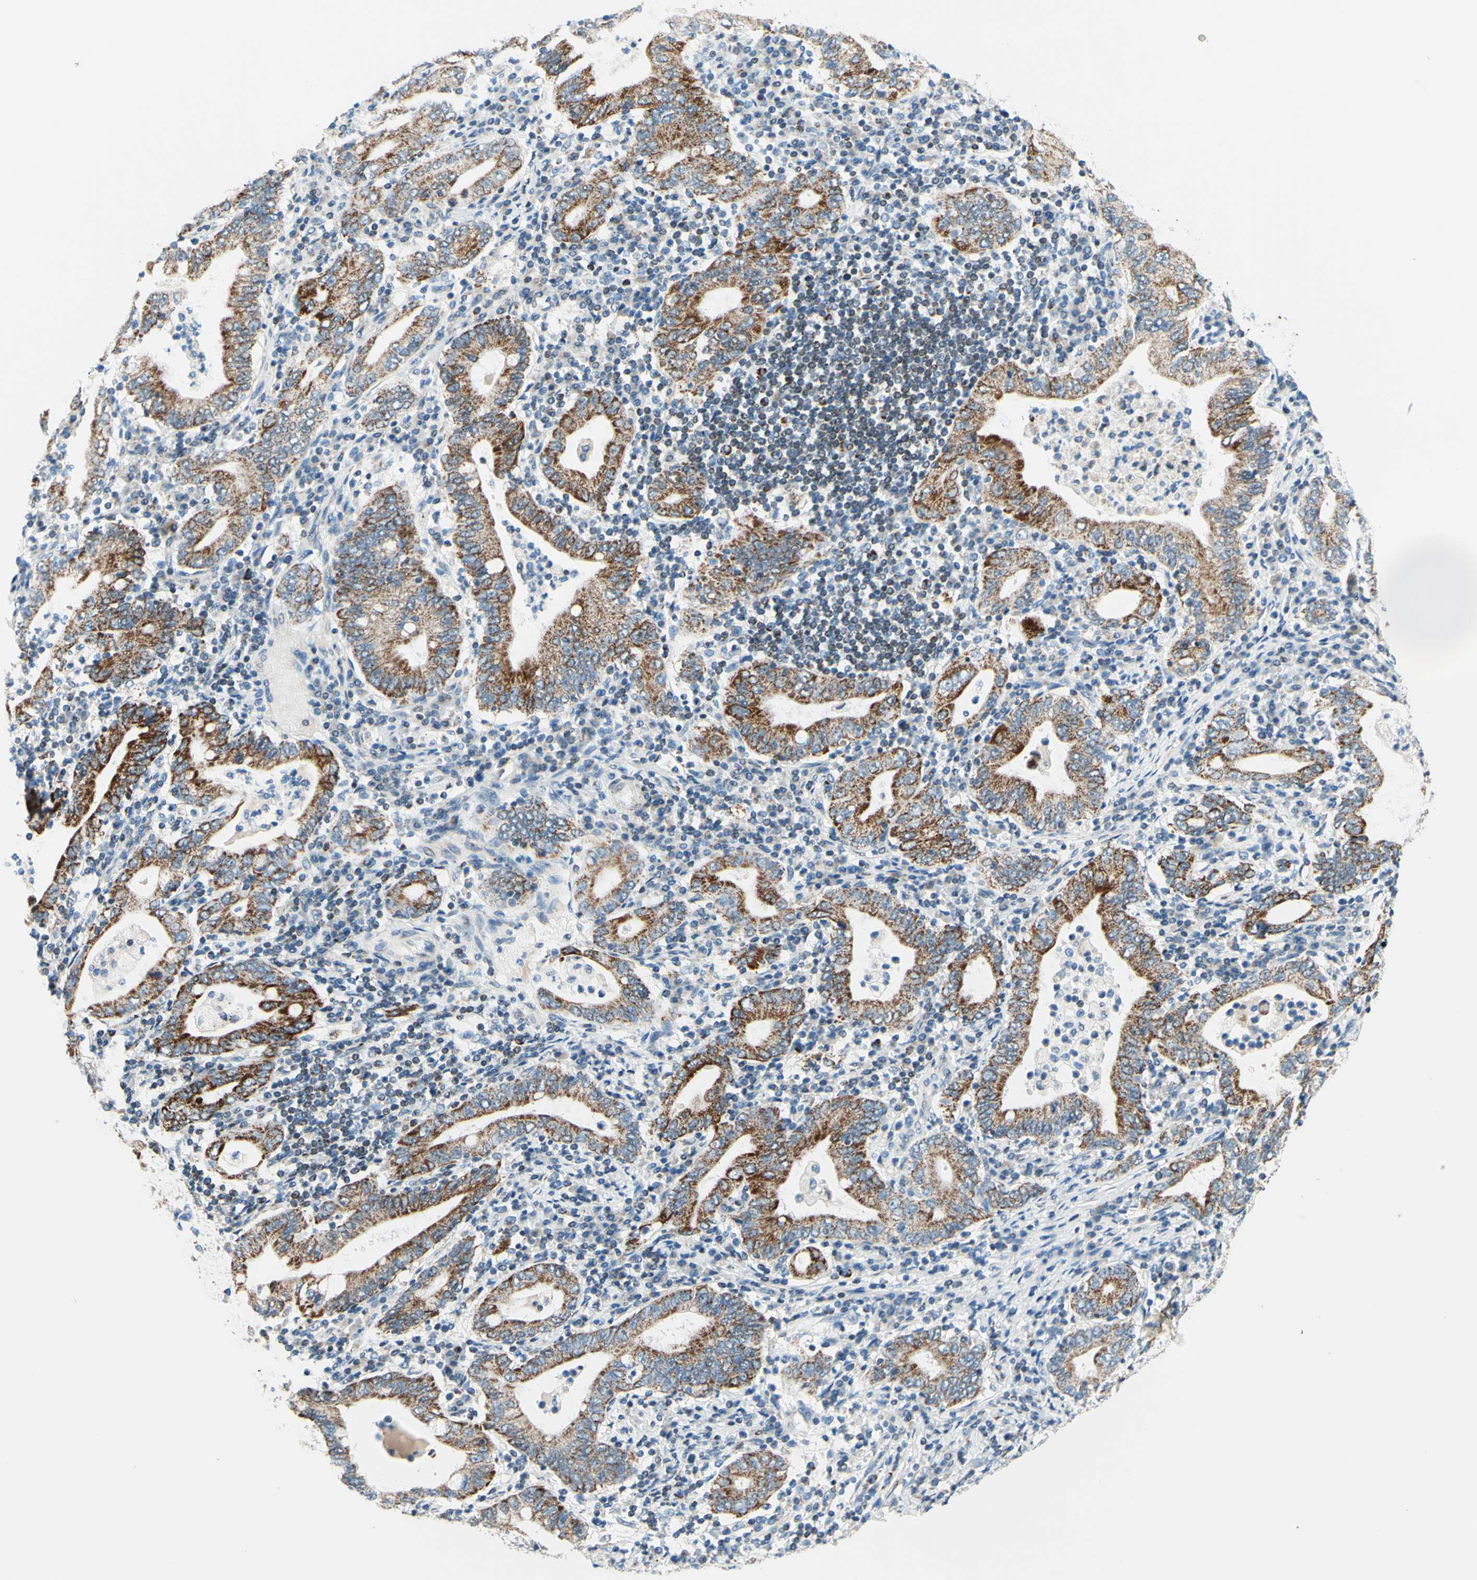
{"staining": {"intensity": "moderate", "quantity": ">75%", "location": "cytoplasmic/membranous"}, "tissue": "stomach cancer", "cell_type": "Tumor cells", "image_type": "cancer", "snomed": [{"axis": "morphology", "description": "Normal tissue, NOS"}, {"axis": "morphology", "description": "Adenocarcinoma, NOS"}, {"axis": "topography", "description": "Esophagus"}, {"axis": "topography", "description": "Stomach, upper"}, {"axis": "topography", "description": "Peripheral nerve tissue"}], "caption": "A brown stain highlights moderate cytoplasmic/membranous positivity of a protein in human adenocarcinoma (stomach) tumor cells.", "gene": "CBX7", "patient": {"sex": "male", "age": 62}}